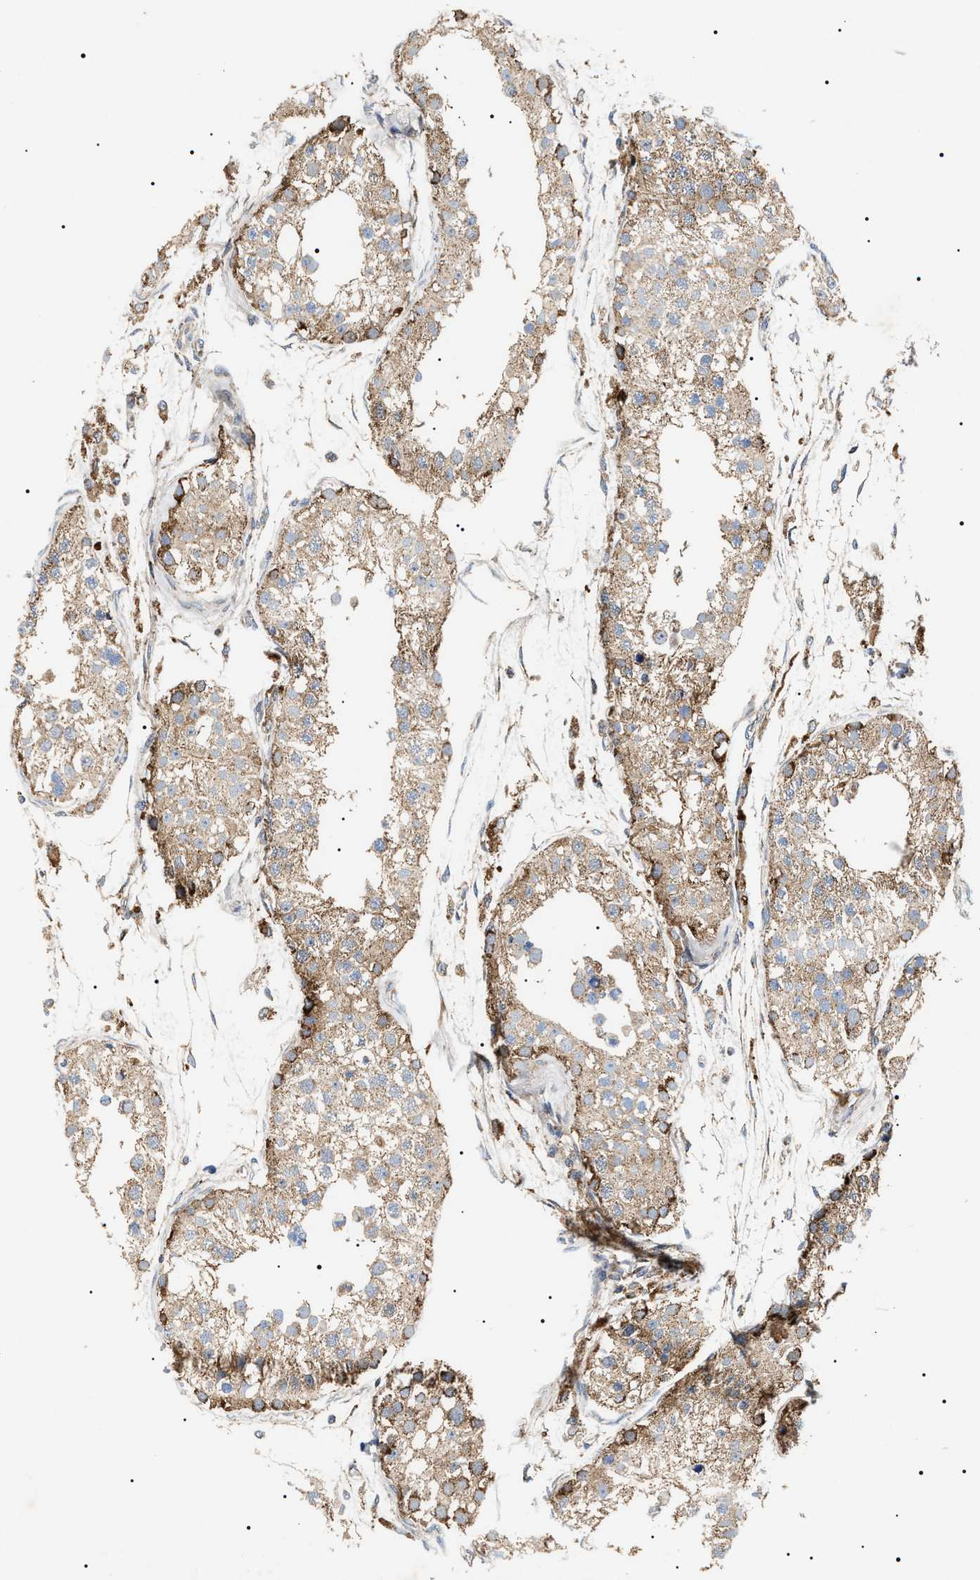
{"staining": {"intensity": "moderate", "quantity": ">75%", "location": "cytoplasmic/membranous"}, "tissue": "testis", "cell_type": "Cells in seminiferous ducts", "image_type": "normal", "snomed": [{"axis": "morphology", "description": "Normal tissue, NOS"}, {"axis": "morphology", "description": "Adenocarcinoma, metastatic, NOS"}, {"axis": "topography", "description": "Testis"}], "caption": "Human testis stained with a brown dye displays moderate cytoplasmic/membranous positive positivity in approximately >75% of cells in seminiferous ducts.", "gene": "OXSM", "patient": {"sex": "male", "age": 26}}